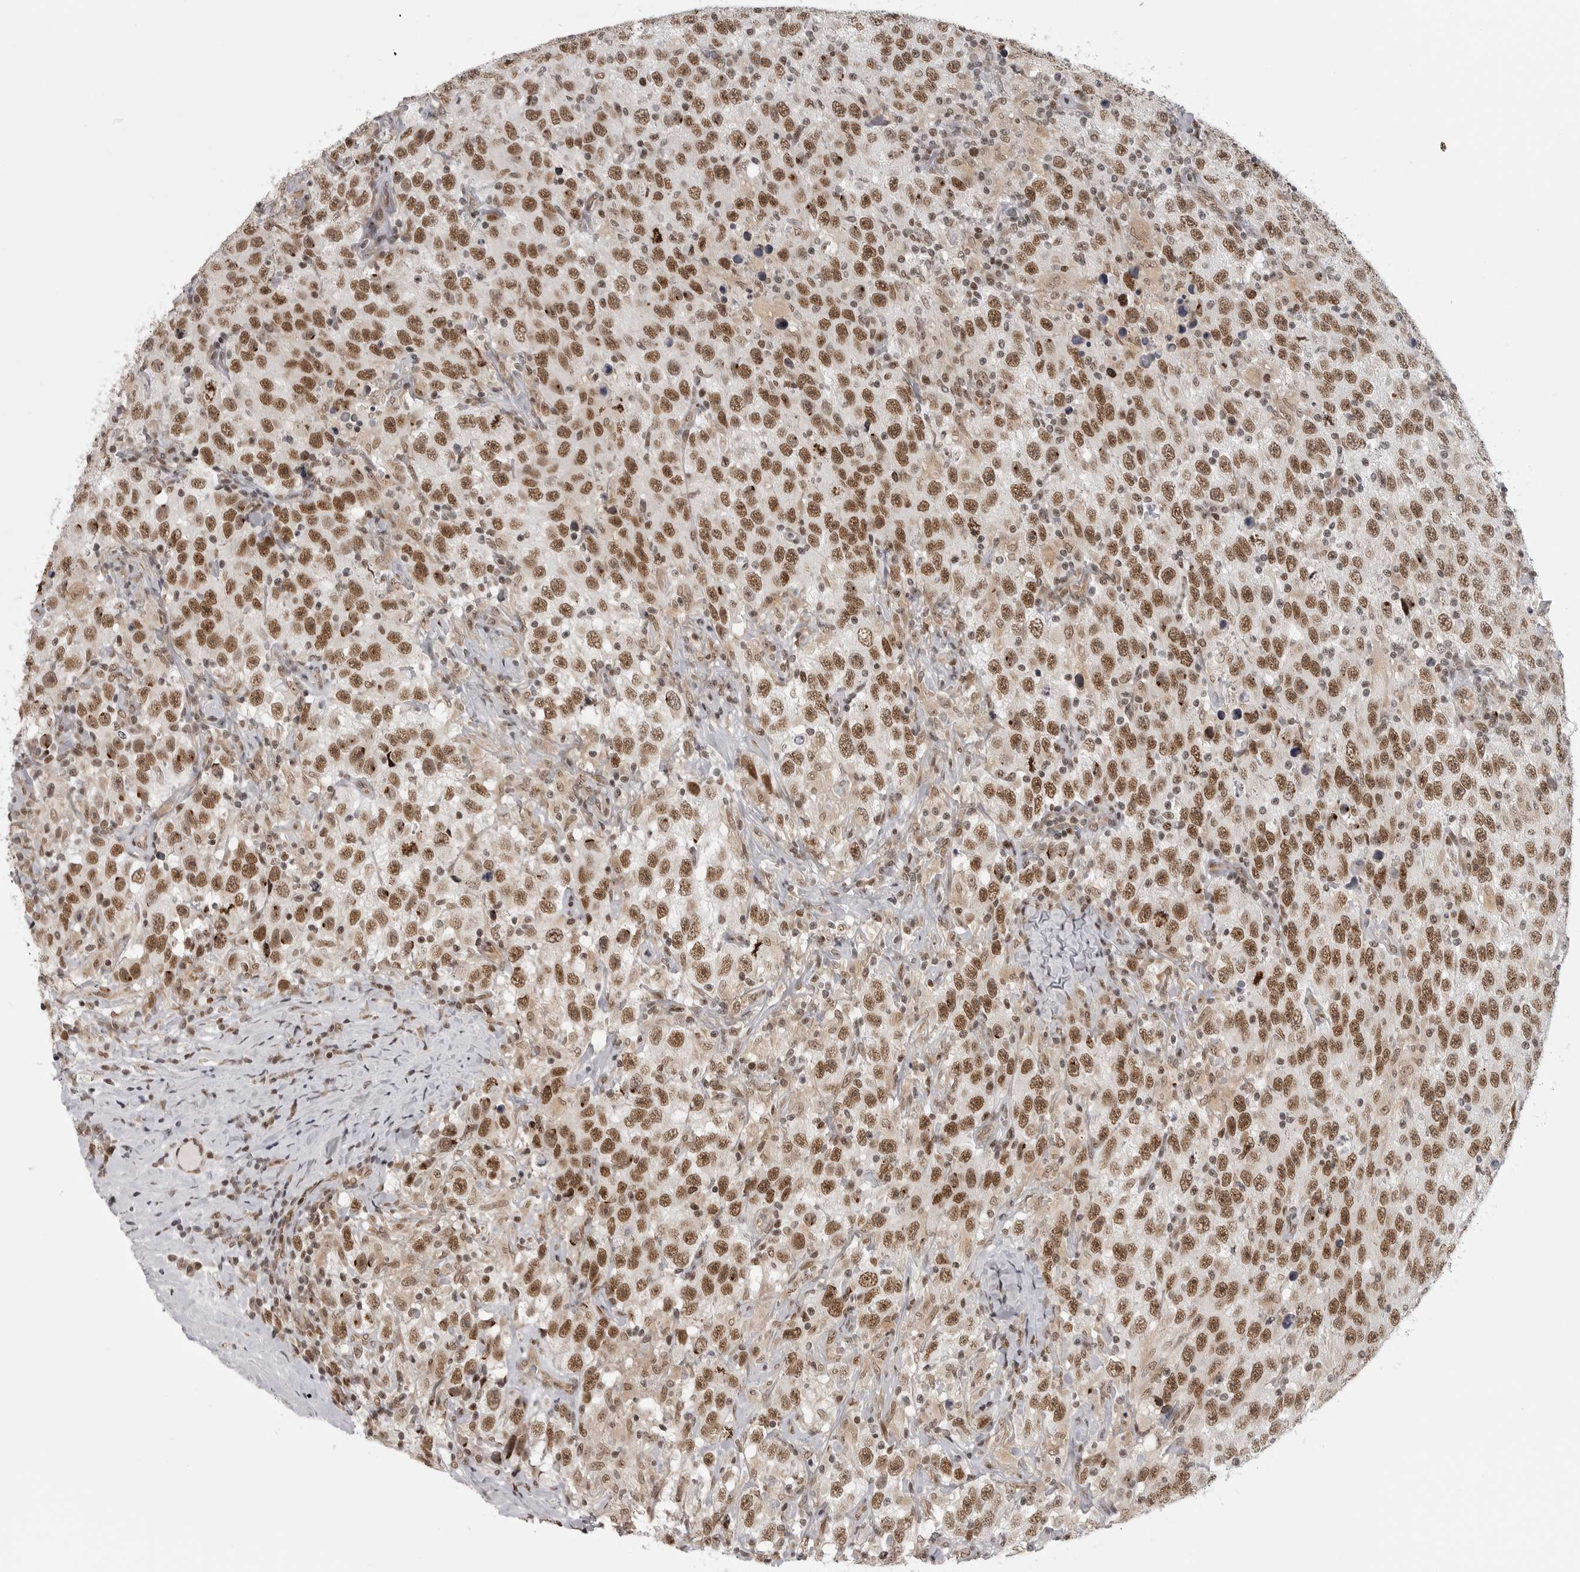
{"staining": {"intensity": "moderate", "quantity": ">75%", "location": "nuclear"}, "tissue": "testis cancer", "cell_type": "Tumor cells", "image_type": "cancer", "snomed": [{"axis": "morphology", "description": "Seminoma, NOS"}, {"axis": "topography", "description": "Testis"}], "caption": "Protein staining shows moderate nuclear expression in about >75% of tumor cells in testis cancer.", "gene": "PRDM10", "patient": {"sex": "male", "age": 41}}